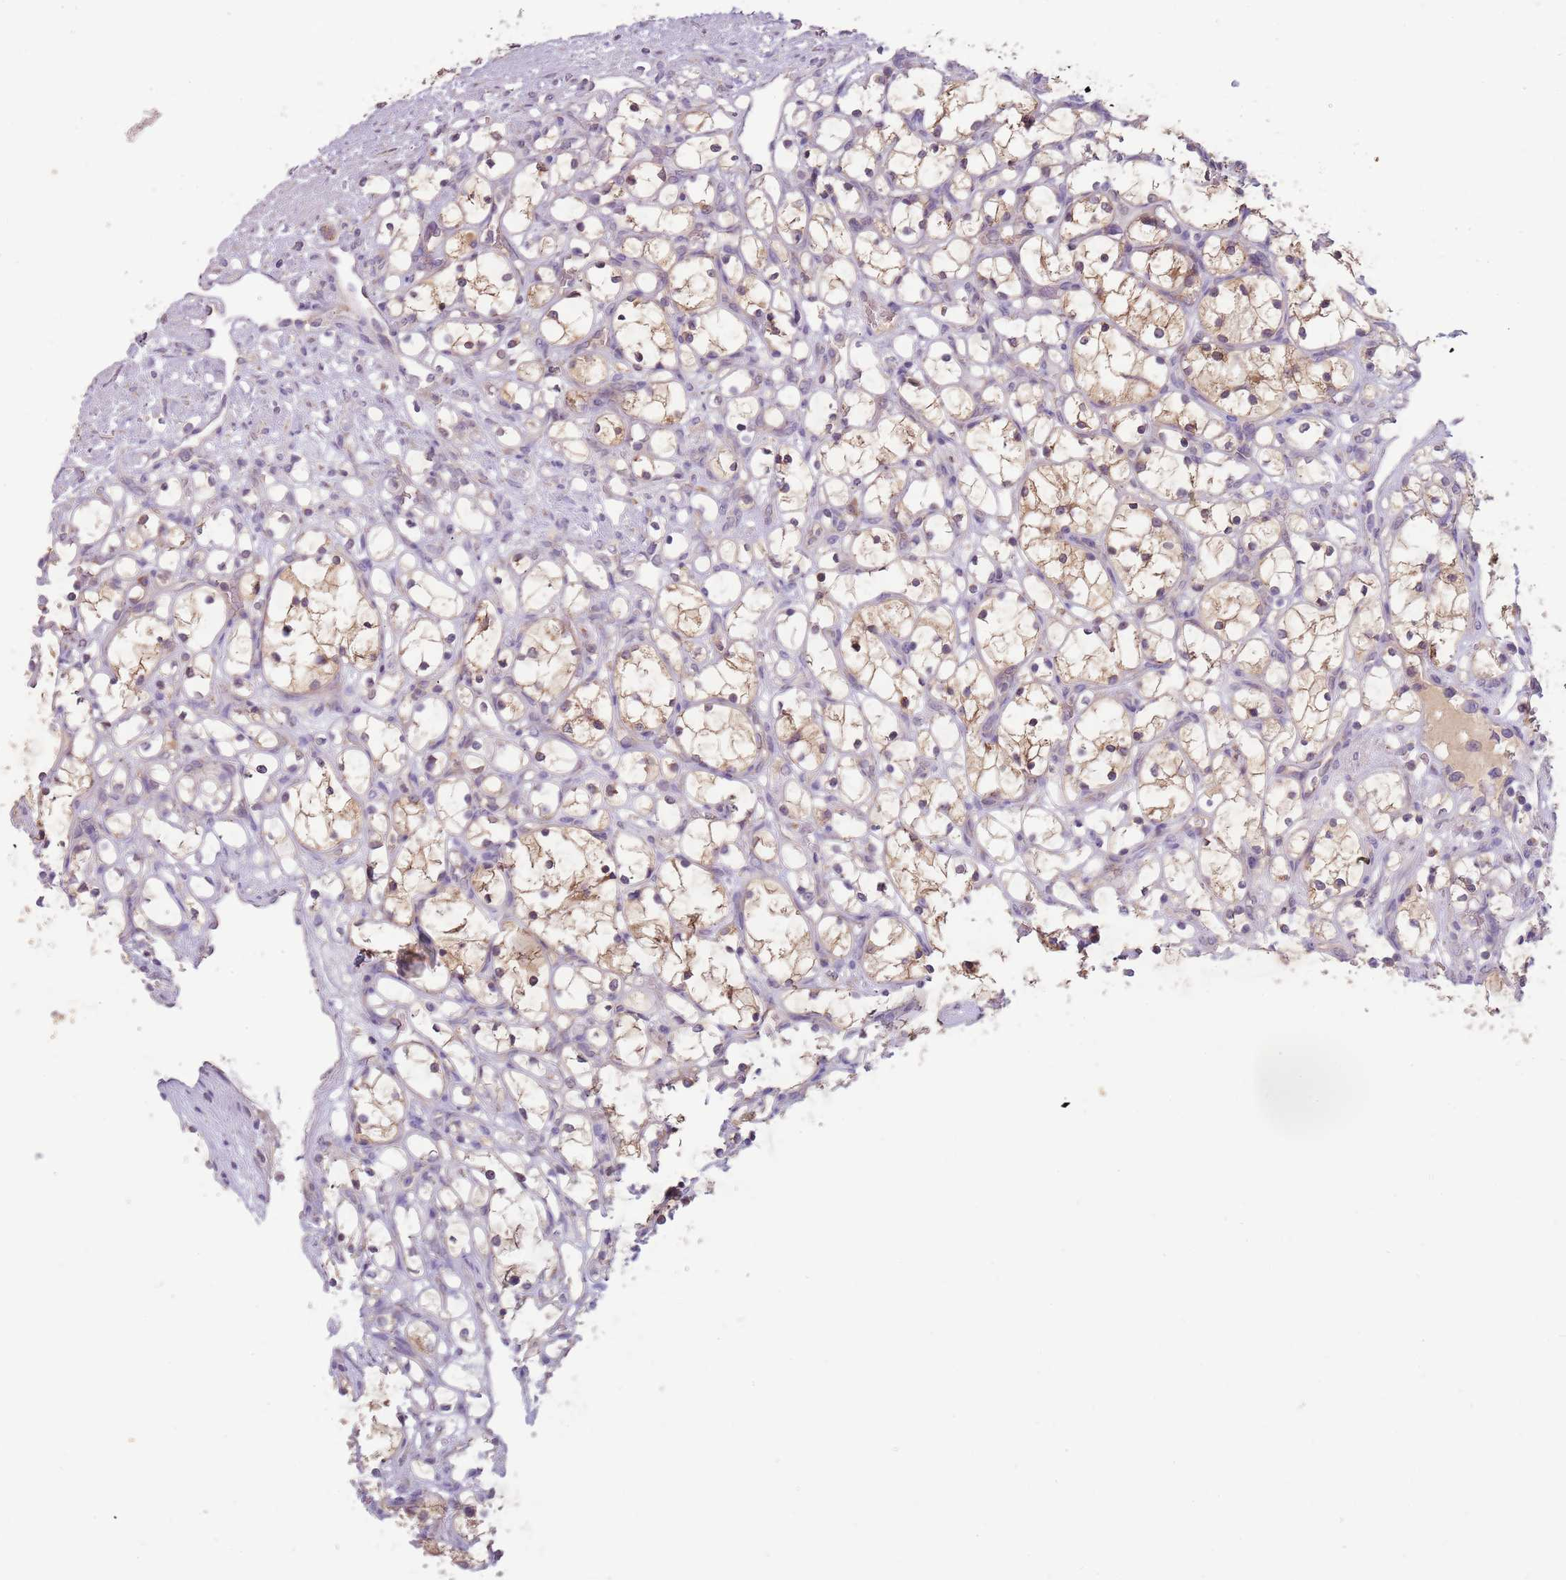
{"staining": {"intensity": "weak", "quantity": "<25%", "location": "cytoplasmic/membranous"}, "tissue": "renal cancer", "cell_type": "Tumor cells", "image_type": "cancer", "snomed": [{"axis": "morphology", "description": "Adenocarcinoma, NOS"}, {"axis": "topography", "description": "Kidney"}], "caption": "An image of human adenocarcinoma (renal) is negative for staining in tumor cells.", "gene": "FECH", "patient": {"sex": "female", "age": 69}}